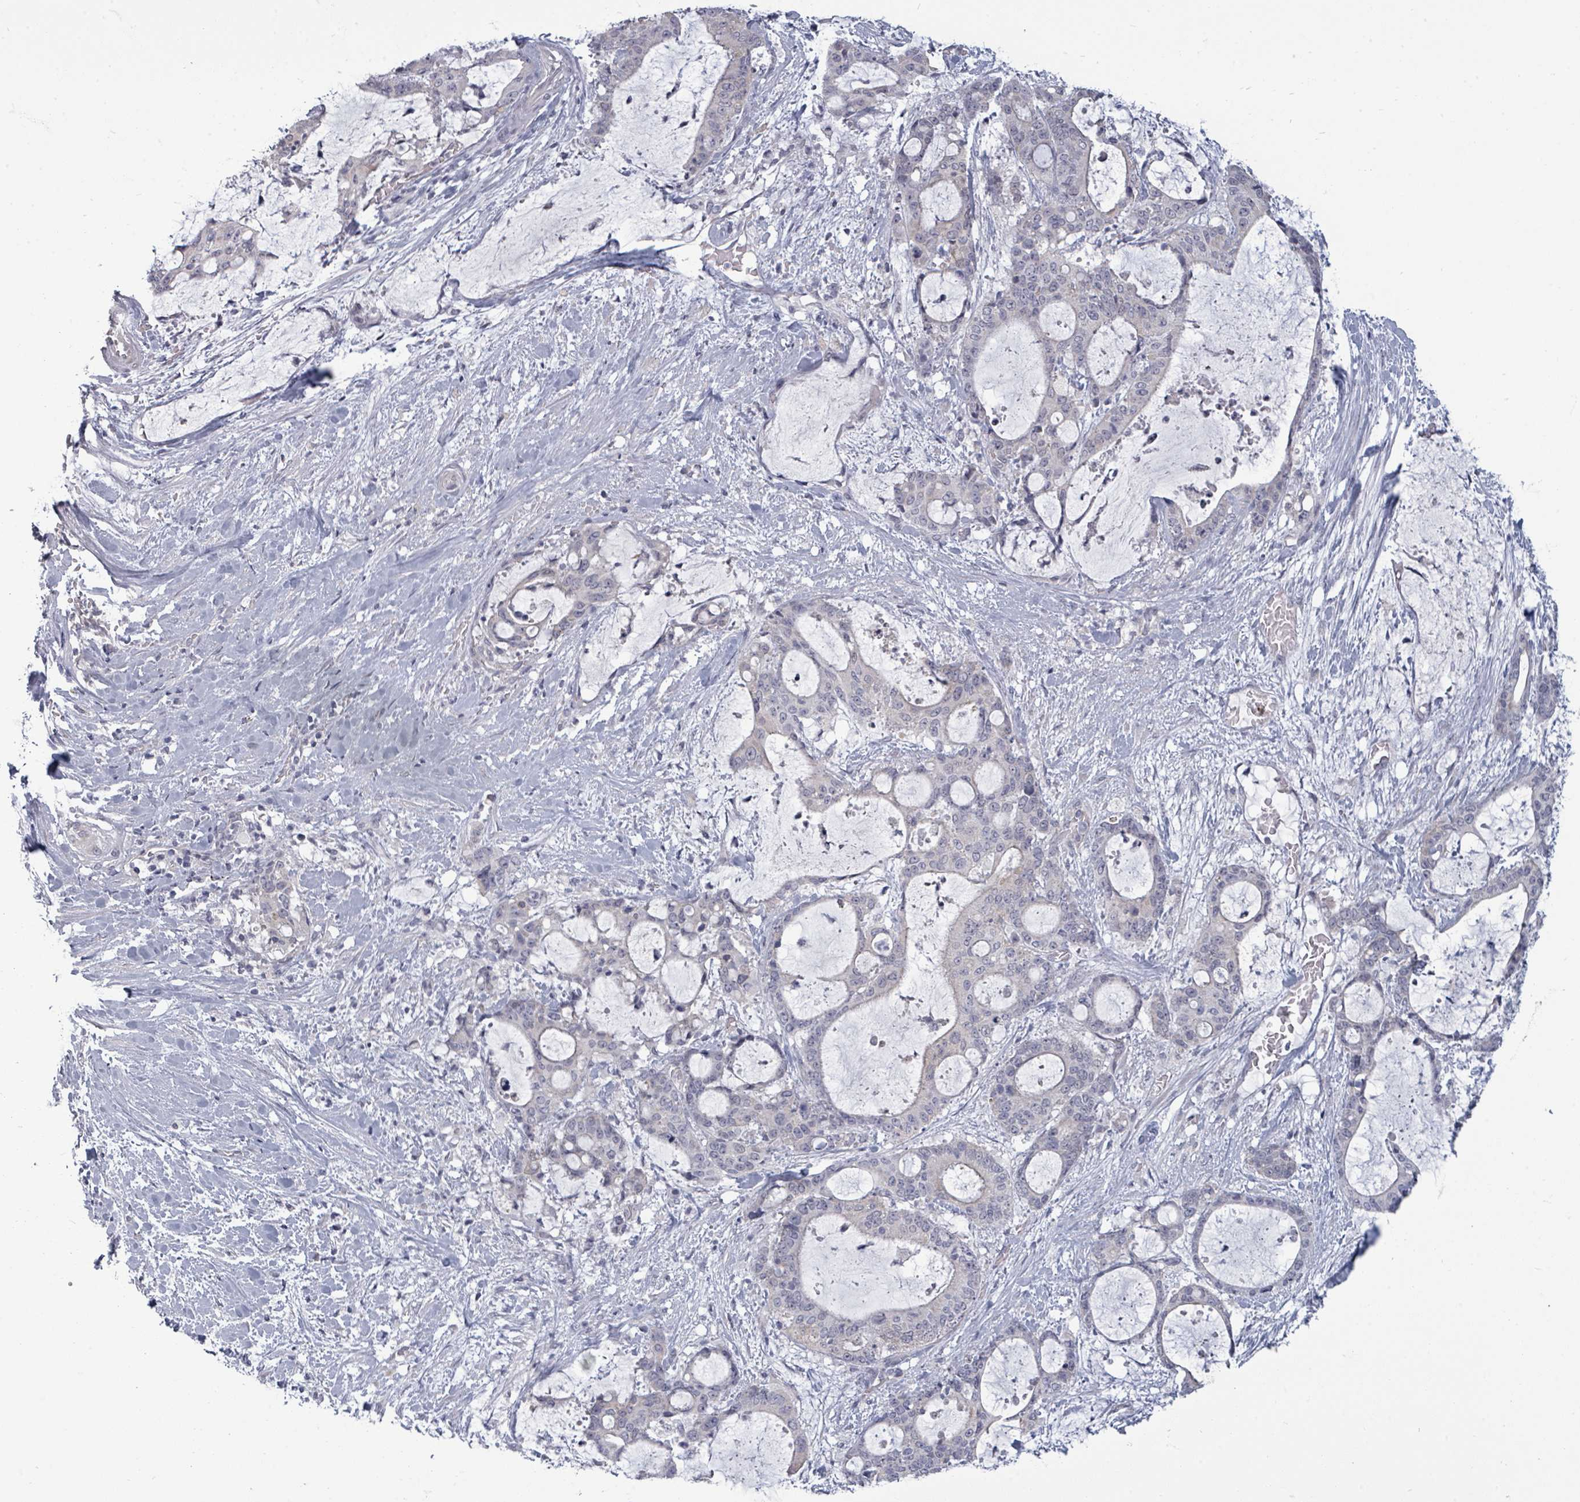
{"staining": {"intensity": "negative", "quantity": "none", "location": "none"}, "tissue": "liver cancer", "cell_type": "Tumor cells", "image_type": "cancer", "snomed": [{"axis": "morphology", "description": "Normal tissue, NOS"}, {"axis": "morphology", "description": "Cholangiocarcinoma"}, {"axis": "topography", "description": "Liver"}, {"axis": "topography", "description": "Peripheral nerve tissue"}], "caption": "The photomicrograph demonstrates no staining of tumor cells in liver cancer (cholangiocarcinoma). The staining is performed using DAB (3,3'-diaminobenzidine) brown chromogen with nuclei counter-stained in using hematoxylin.", "gene": "ASB12", "patient": {"sex": "female", "age": 73}}